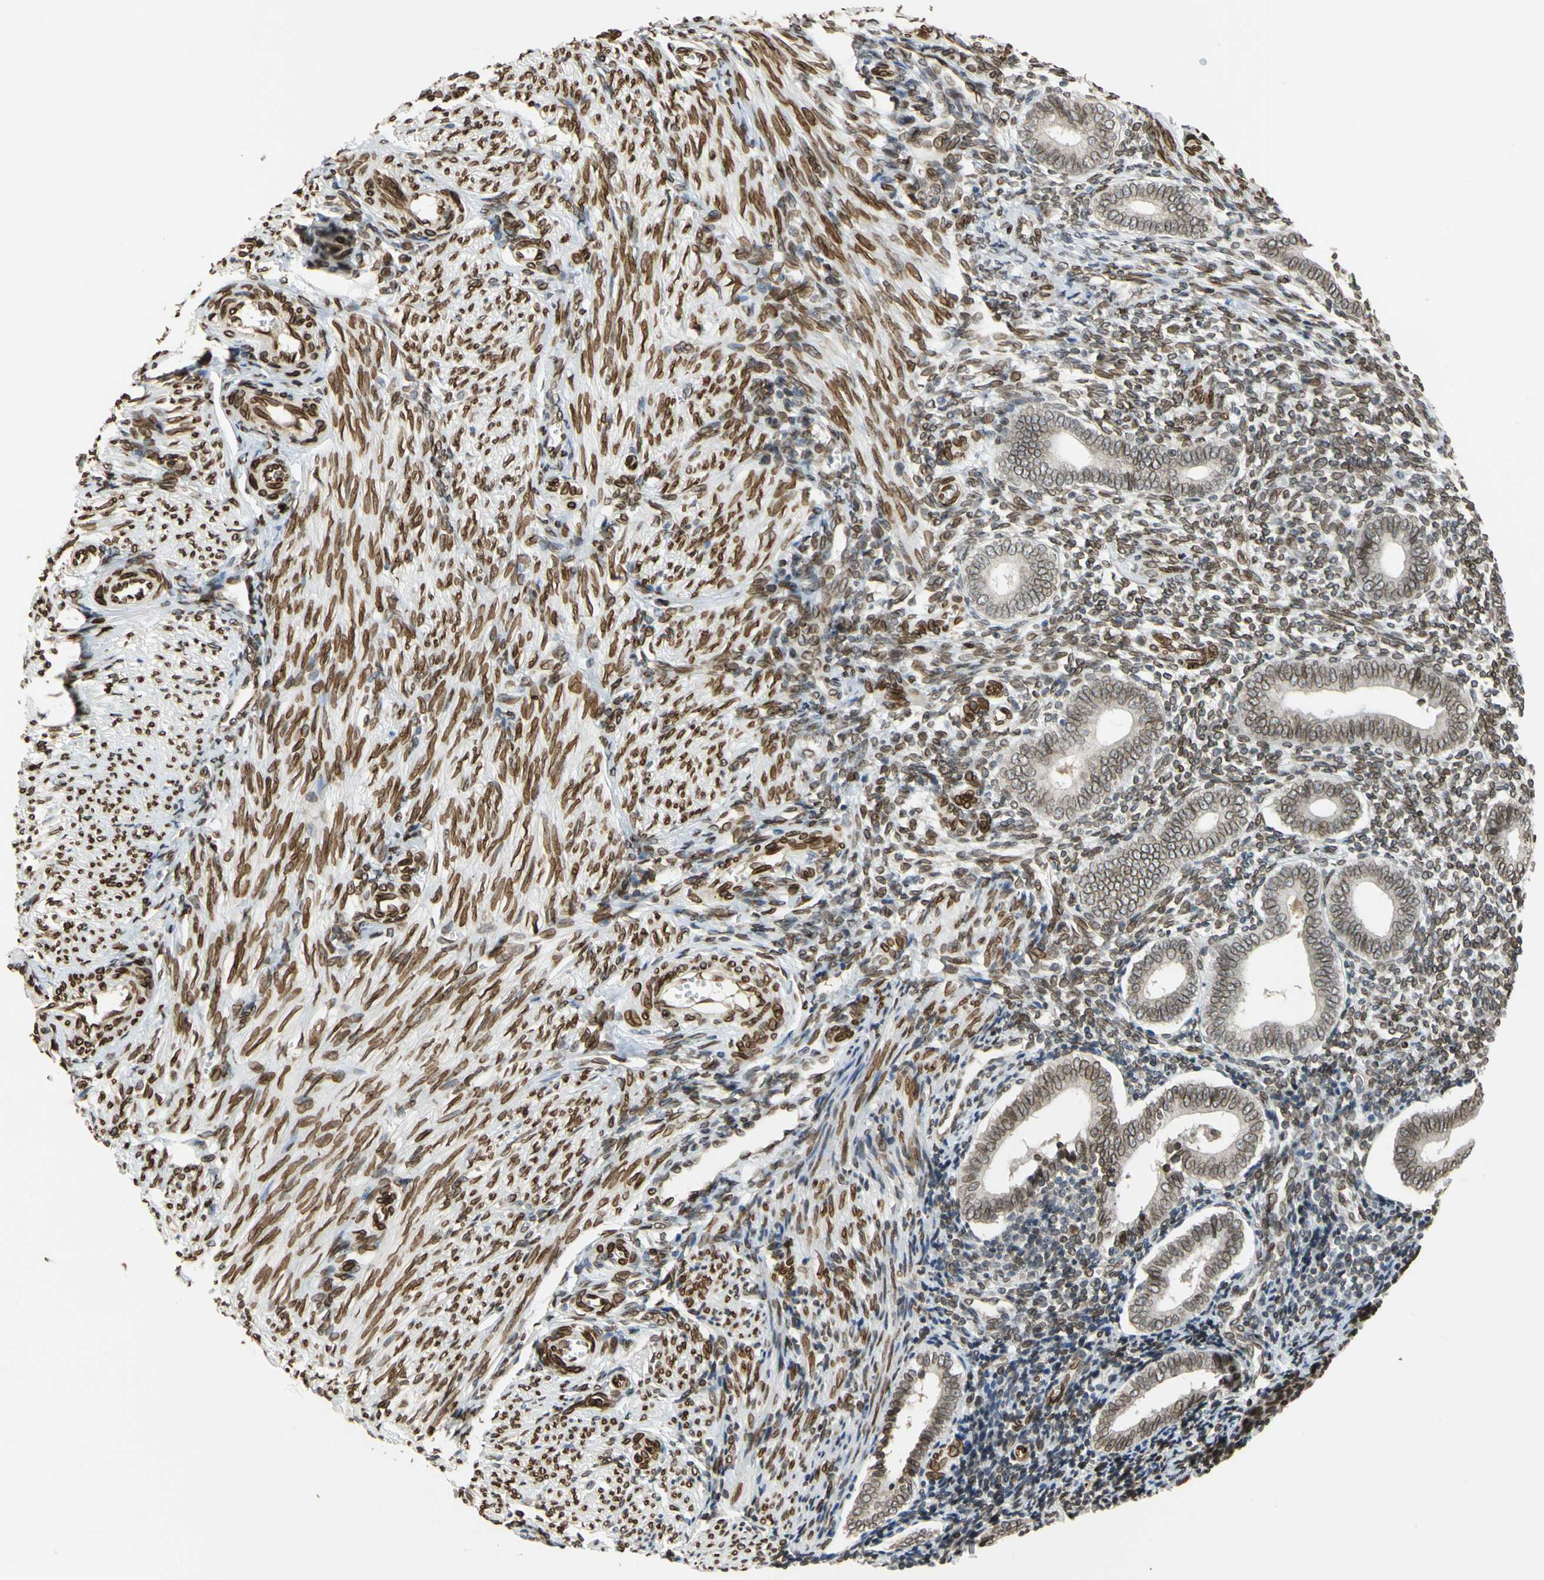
{"staining": {"intensity": "moderate", "quantity": ">75%", "location": "cytoplasmic/membranous,nuclear"}, "tissue": "endometrium", "cell_type": "Cells in endometrial stroma", "image_type": "normal", "snomed": [{"axis": "morphology", "description": "Normal tissue, NOS"}, {"axis": "topography", "description": "Uterus"}, {"axis": "topography", "description": "Endometrium"}], "caption": "Immunohistochemistry (DAB) staining of normal human endometrium shows moderate cytoplasmic/membranous,nuclear protein staining in approximately >75% of cells in endometrial stroma.", "gene": "SUN1", "patient": {"sex": "female", "age": 33}}